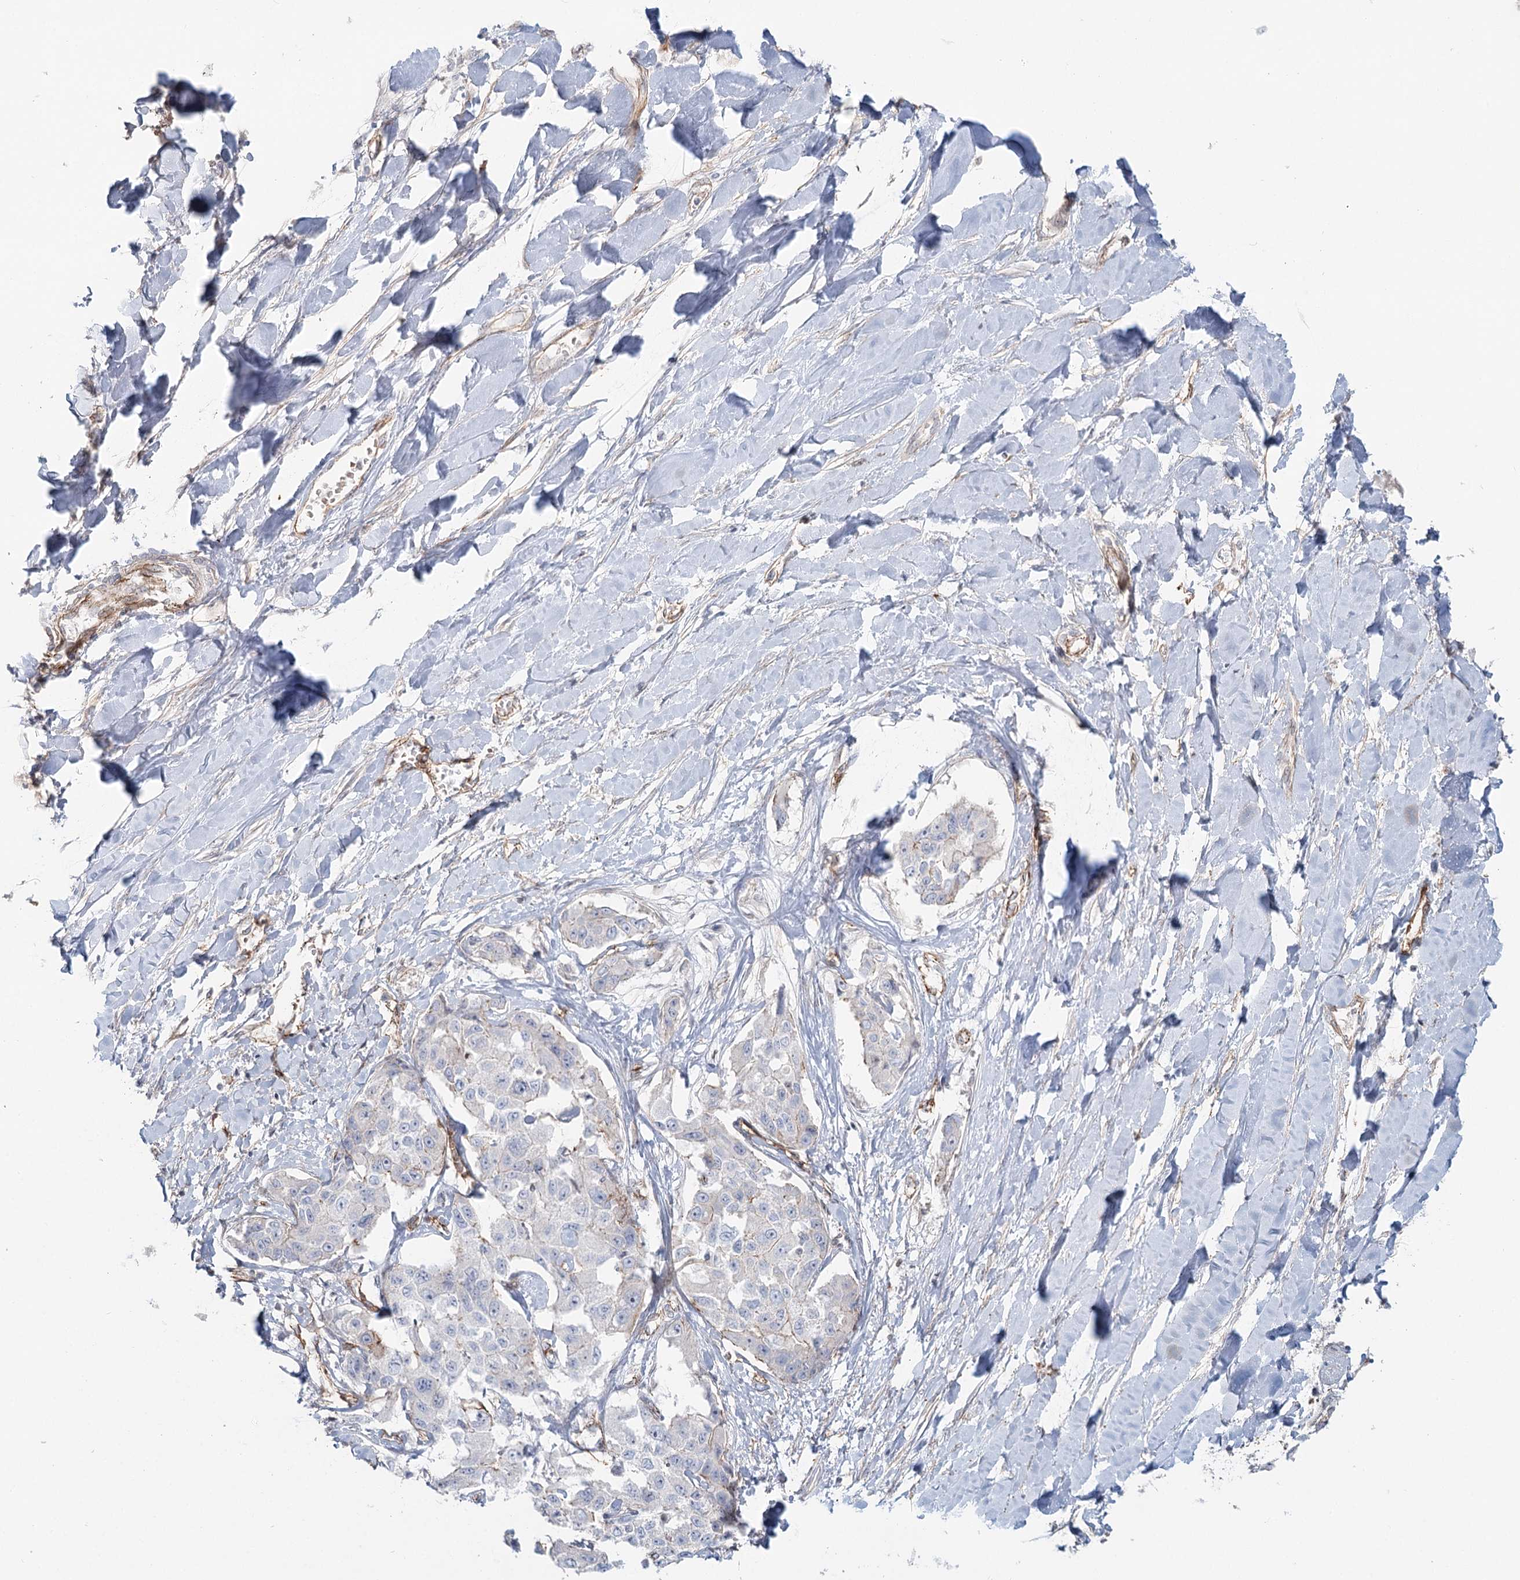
{"staining": {"intensity": "negative", "quantity": "none", "location": "none"}, "tissue": "liver cancer", "cell_type": "Tumor cells", "image_type": "cancer", "snomed": [{"axis": "morphology", "description": "Cholangiocarcinoma"}, {"axis": "topography", "description": "Liver"}], "caption": "Immunohistochemical staining of liver cancer (cholangiocarcinoma) demonstrates no significant expression in tumor cells. The staining is performed using DAB brown chromogen with nuclei counter-stained in using hematoxylin.", "gene": "ZFYVE28", "patient": {"sex": "male", "age": 59}}